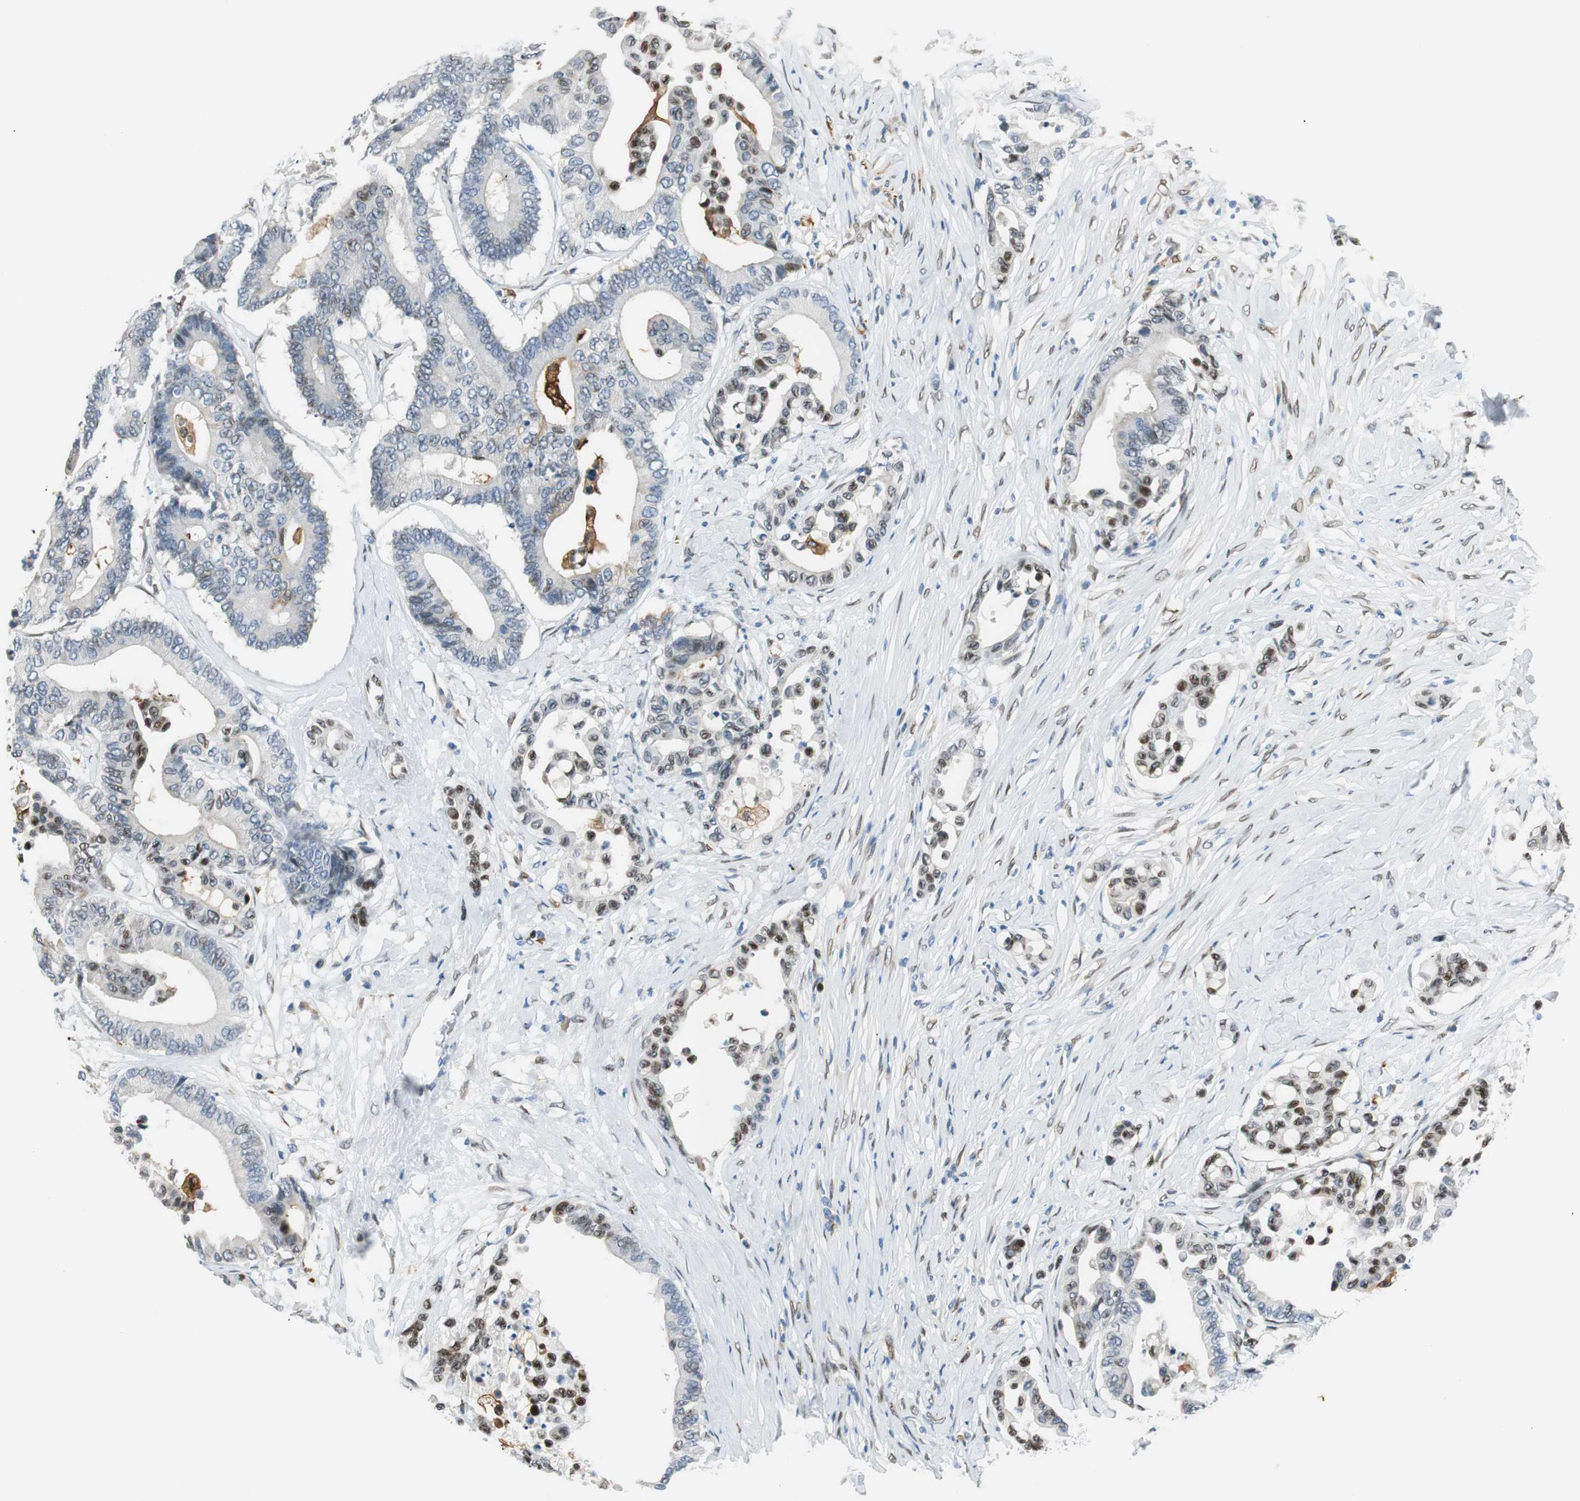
{"staining": {"intensity": "moderate", "quantity": "<25%", "location": "nuclear"}, "tissue": "colorectal cancer", "cell_type": "Tumor cells", "image_type": "cancer", "snomed": [{"axis": "morphology", "description": "Normal tissue, NOS"}, {"axis": "morphology", "description": "Adenocarcinoma, NOS"}, {"axis": "topography", "description": "Colon"}], "caption": "Protein staining of colorectal adenocarcinoma tissue displays moderate nuclear positivity in approximately <25% of tumor cells. (DAB IHC, brown staining for protein, blue staining for nuclei).", "gene": "TMEM260", "patient": {"sex": "male", "age": 82}}